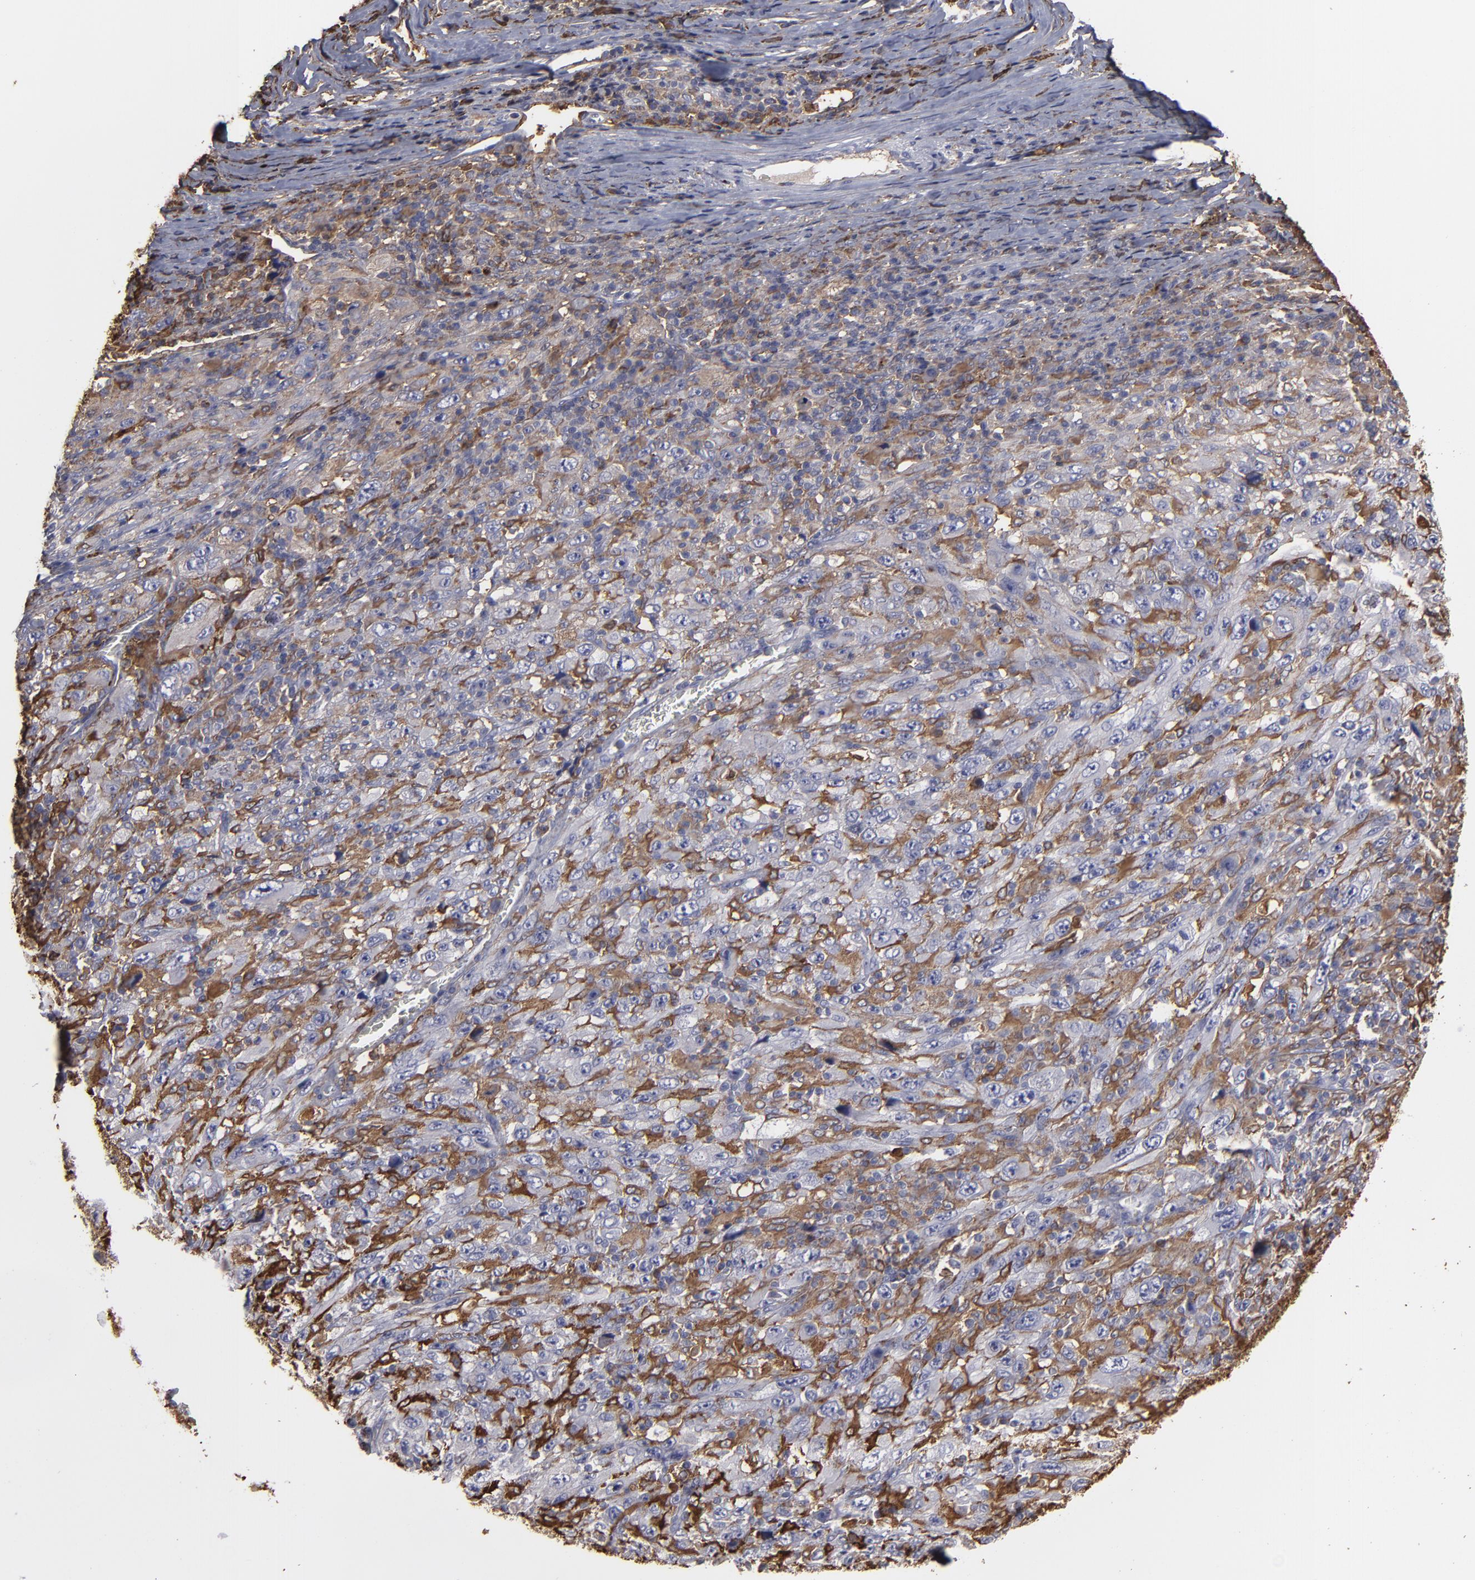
{"staining": {"intensity": "weak", "quantity": ">75%", "location": "cytoplasmic/membranous"}, "tissue": "melanoma", "cell_type": "Tumor cells", "image_type": "cancer", "snomed": [{"axis": "morphology", "description": "Malignant melanoma, Metastatic site"}, {"axis": "topography", "description": "Skin"}], "caption": "Brown immunohistochemical staining in melanoma displays weak cytoplasmic/membranous staining in about >75% of tumor cells.", "gene": "ODC1", "patient": {"sex": "female", "age": 56}}